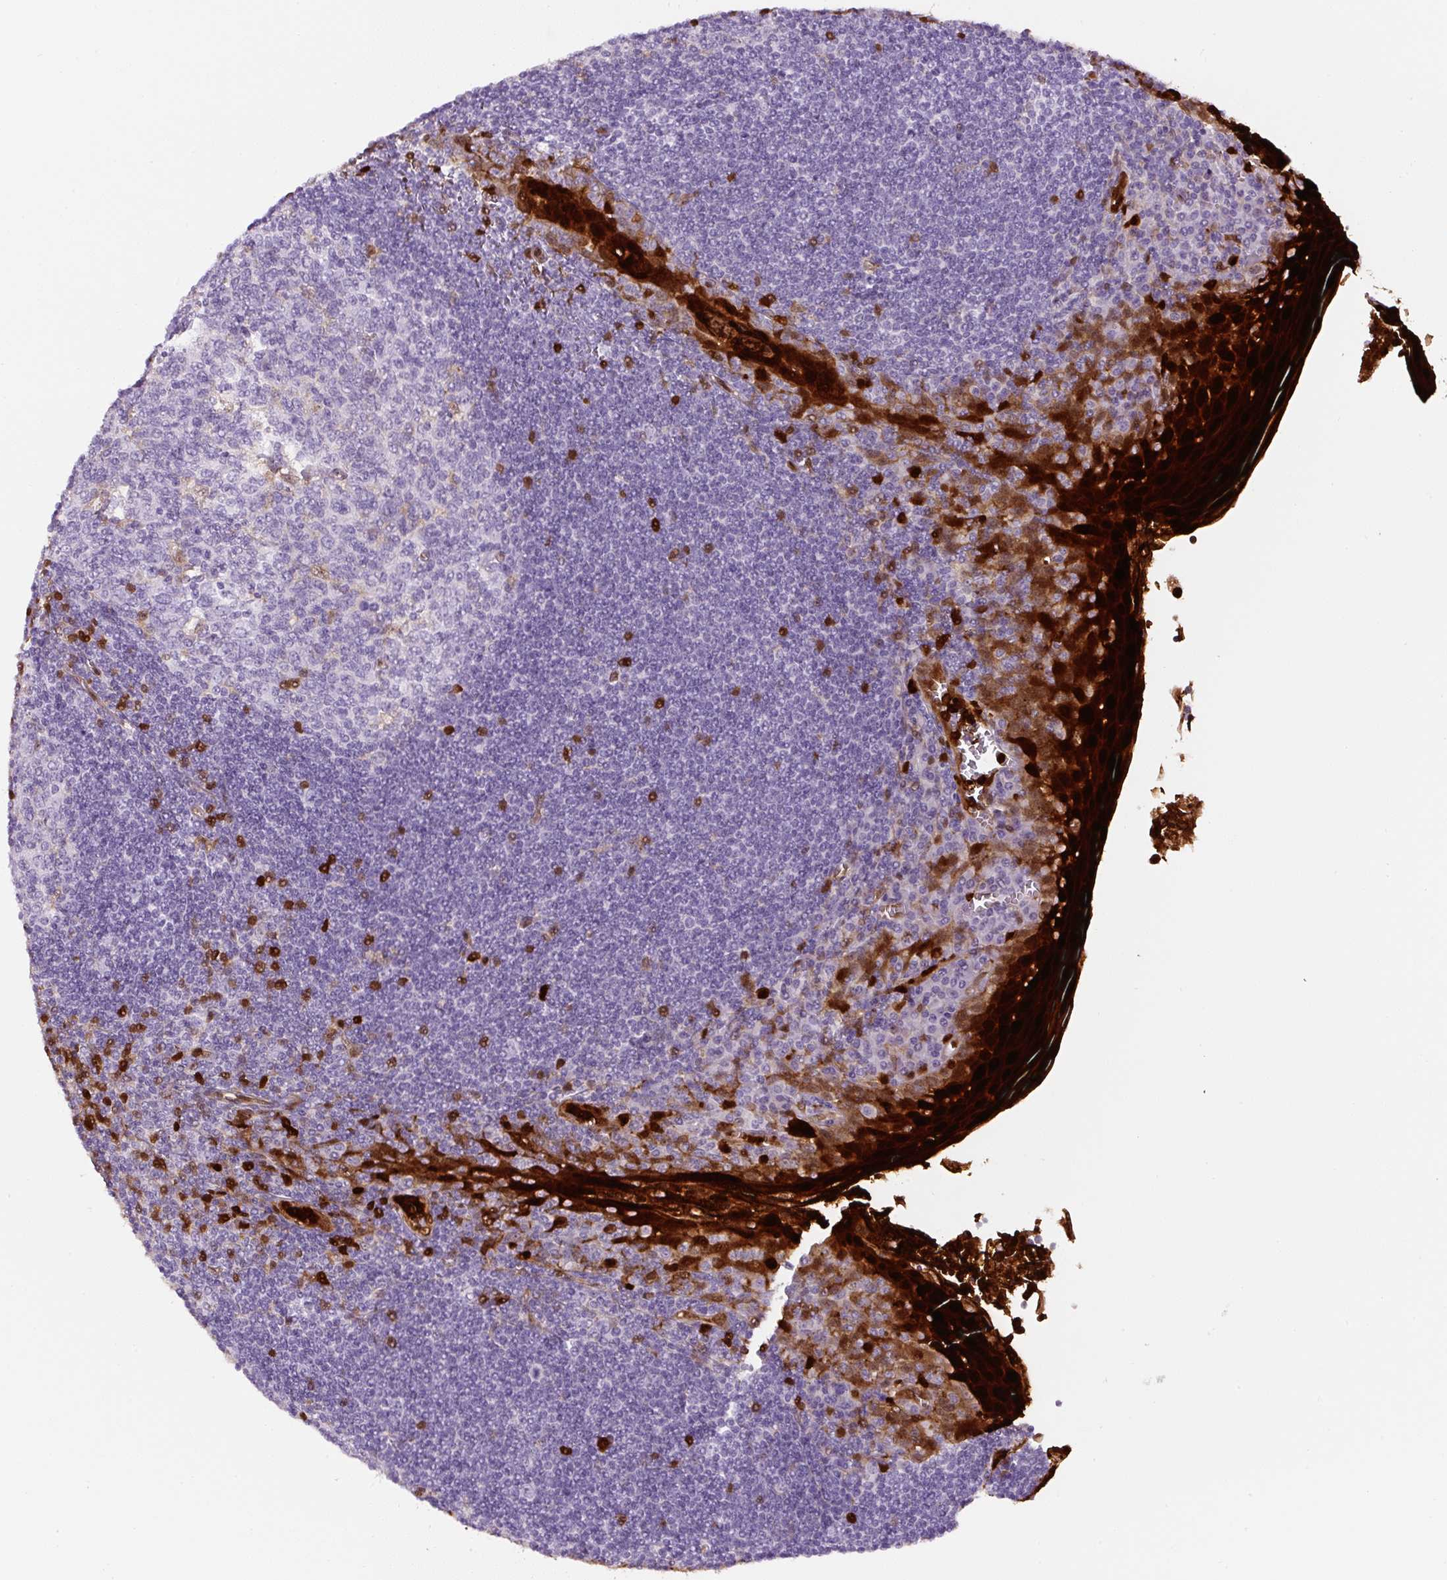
{"staining": {"intensity": "moderate", "quantity": "<25%", "location": "cytoplasmic/membranous,nuclear"}, "tissue": "tonsil", "cell_type": "Germinal center cells", "image_type": "normal", "snomed": [{"axis": "morphology", "description": "Normal tissue, NOS"}, {"axis": "topography", "description": "Tonsil"}], "caption": "Unremarkable tonsil shows moderate cytoplasmic/membranous,nuclear positivity in approximately <25% of germinal center cells.", "gene": "ANXA1", "patient": {"sex": "male", "age": 27}}